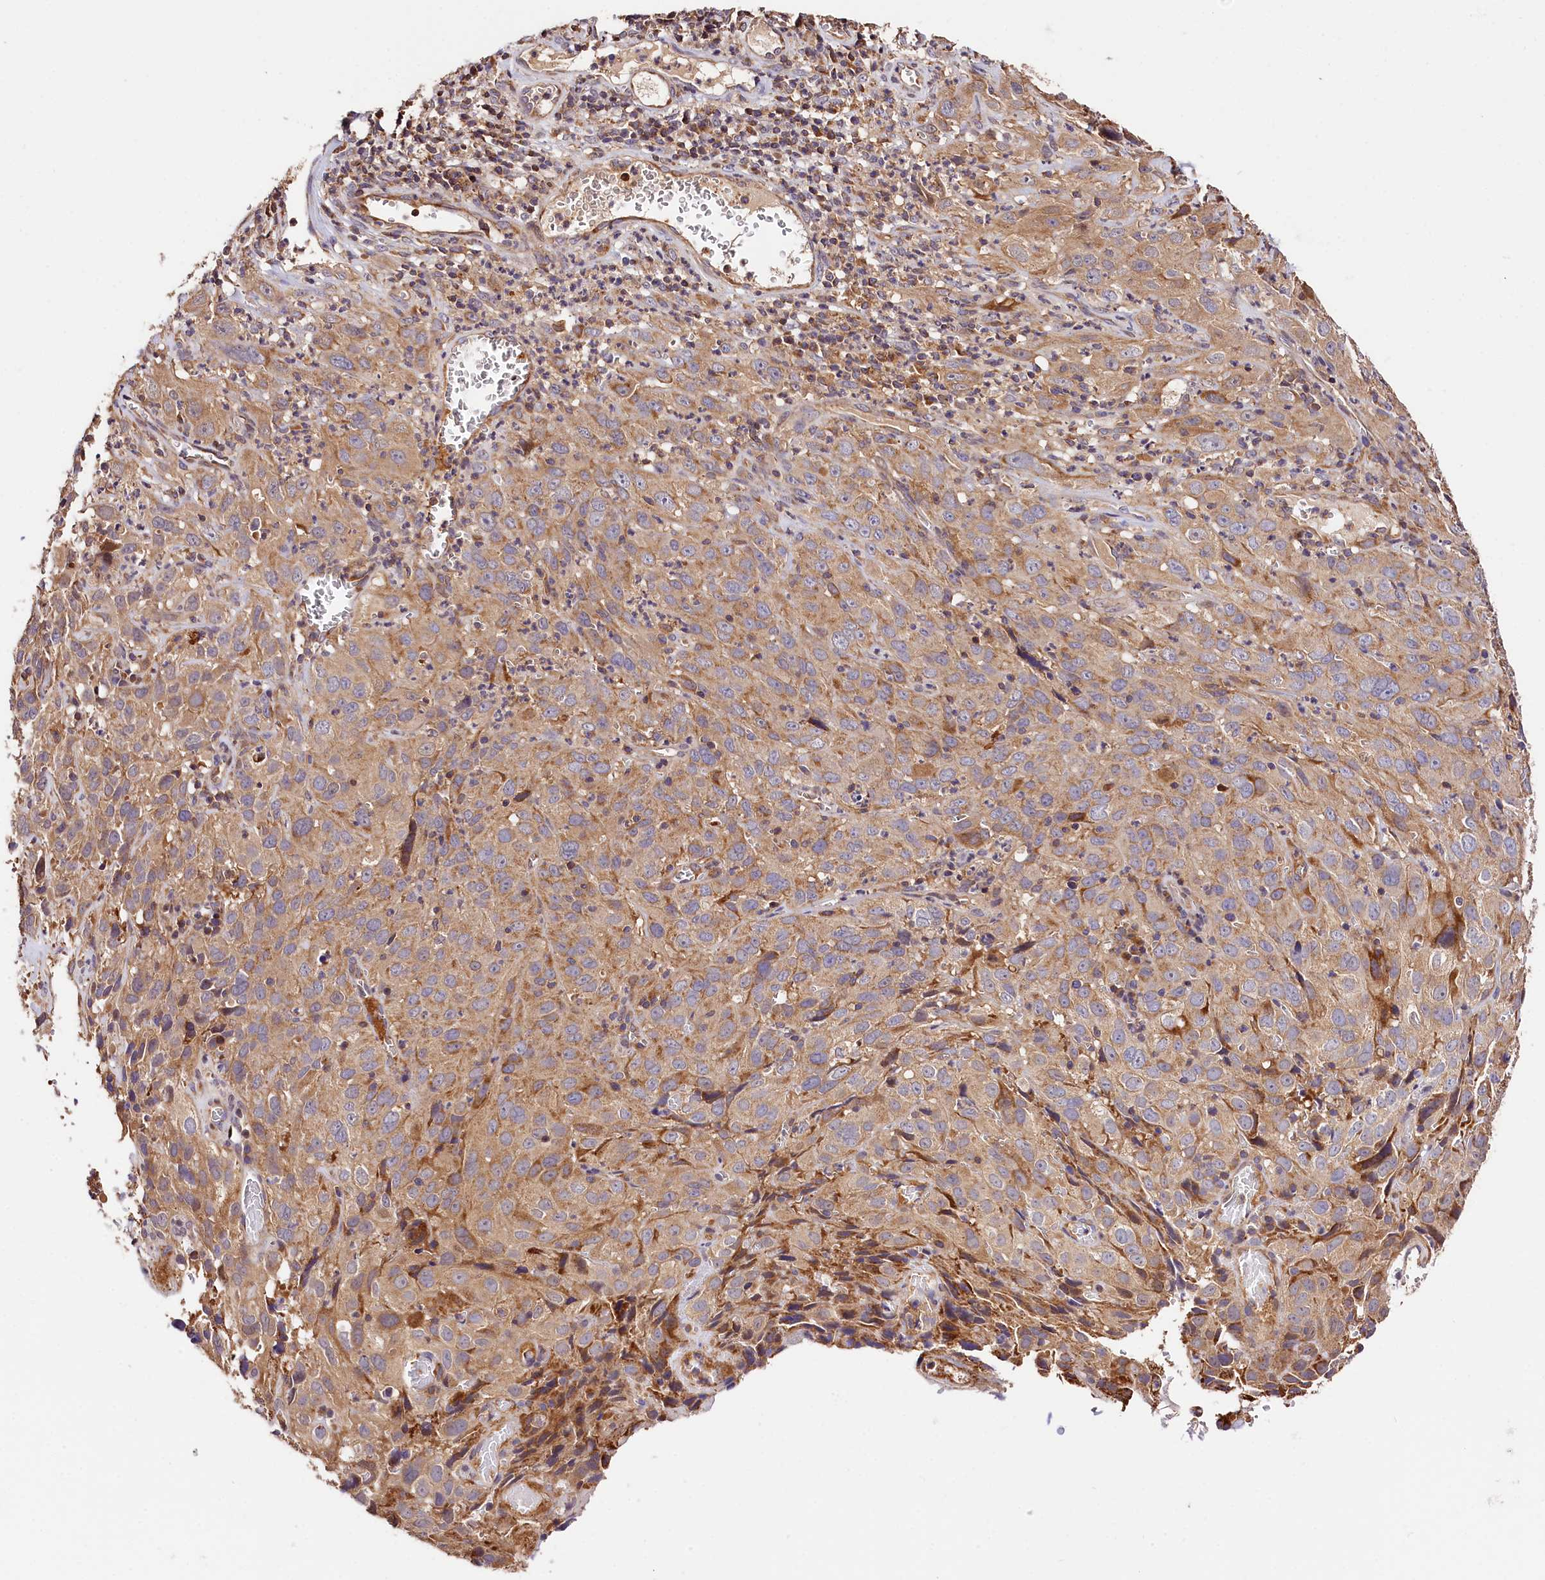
{"staining": {"intensity": "moderate", "quantity": ">75%", "location": "cytoplasmic/membranous"}, "tissue": "cervical cancer", "cell_type": "Tumor cells", "image_type": "cancer", "snomed": [{"axis": "morphology", "description": "Squamous cell carcinoma, NOS"}, {"axis": "topography", "description": "Cervix"}], "caption": "Tumor cells reveal medium levels of moderate cytoplasmic/membranous staining in about >75% of cells in human cervical cancer (squamous cell carcinoma).", "gene": "KPTN", "patient": {"sex": "female", "age": 32}}